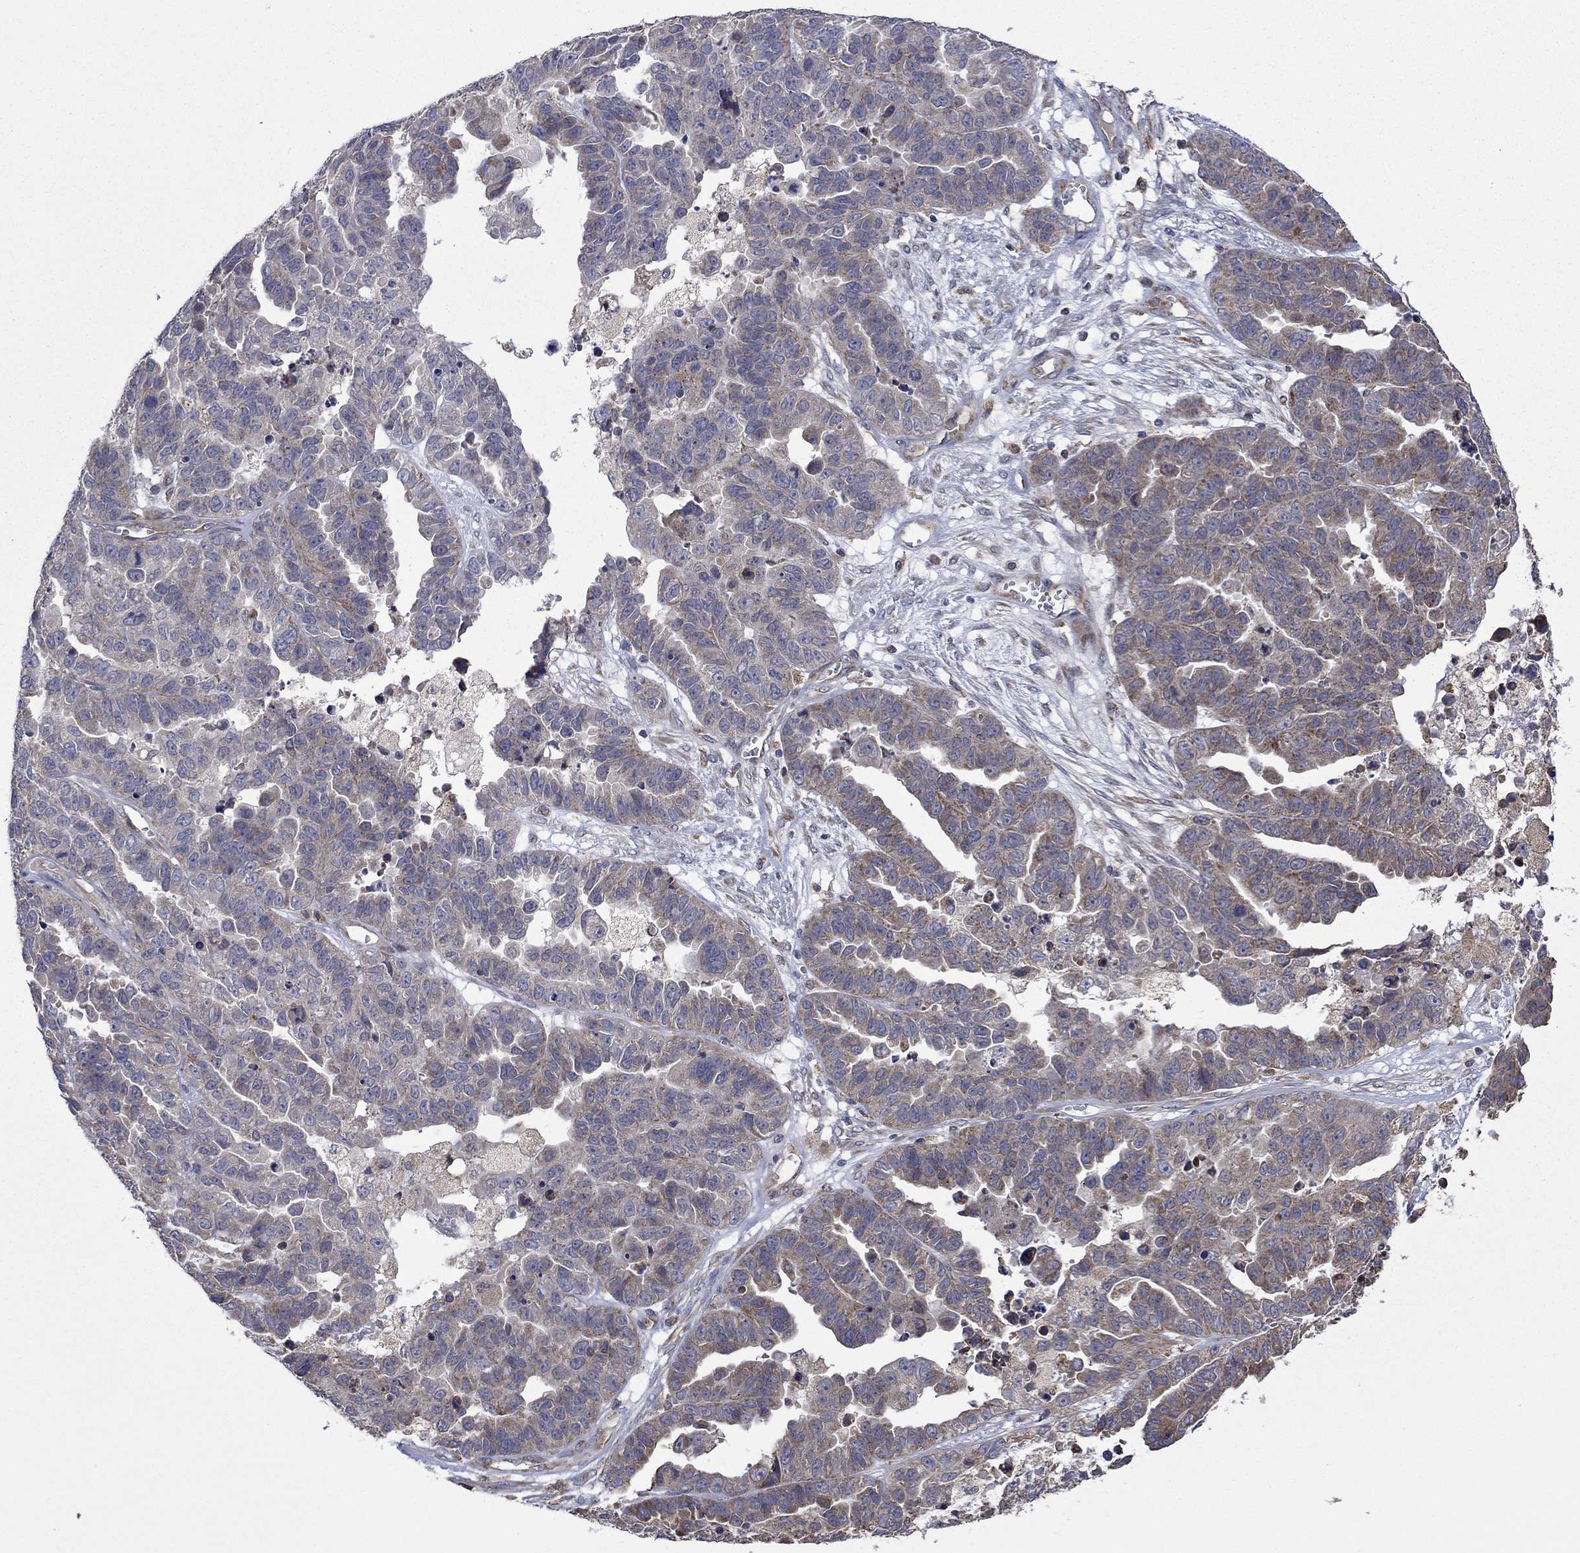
{"staining": {"intensity": "weak", "quantity": "25%-75%", "location": "cytoplasmic/membranous"}, "tissue": "ovarian cancer", "cell_type": "Tumor cells", "image_type": "cancer", "snomed": [{"axis": "morphology", "description": "Cystadenocarcinoma, serous, NOS"}, {"axis": "topography", "description": "Ovary"}], "caption": "Protein analysis of ovarian cancer (serous cystadenocarcinoma) tissue shows weak cytoplasmic/membranous positivity in about 25%-75% of tumor cells.", "gene": "FURIN", "patient": {"sex": "female", "age": 87}}